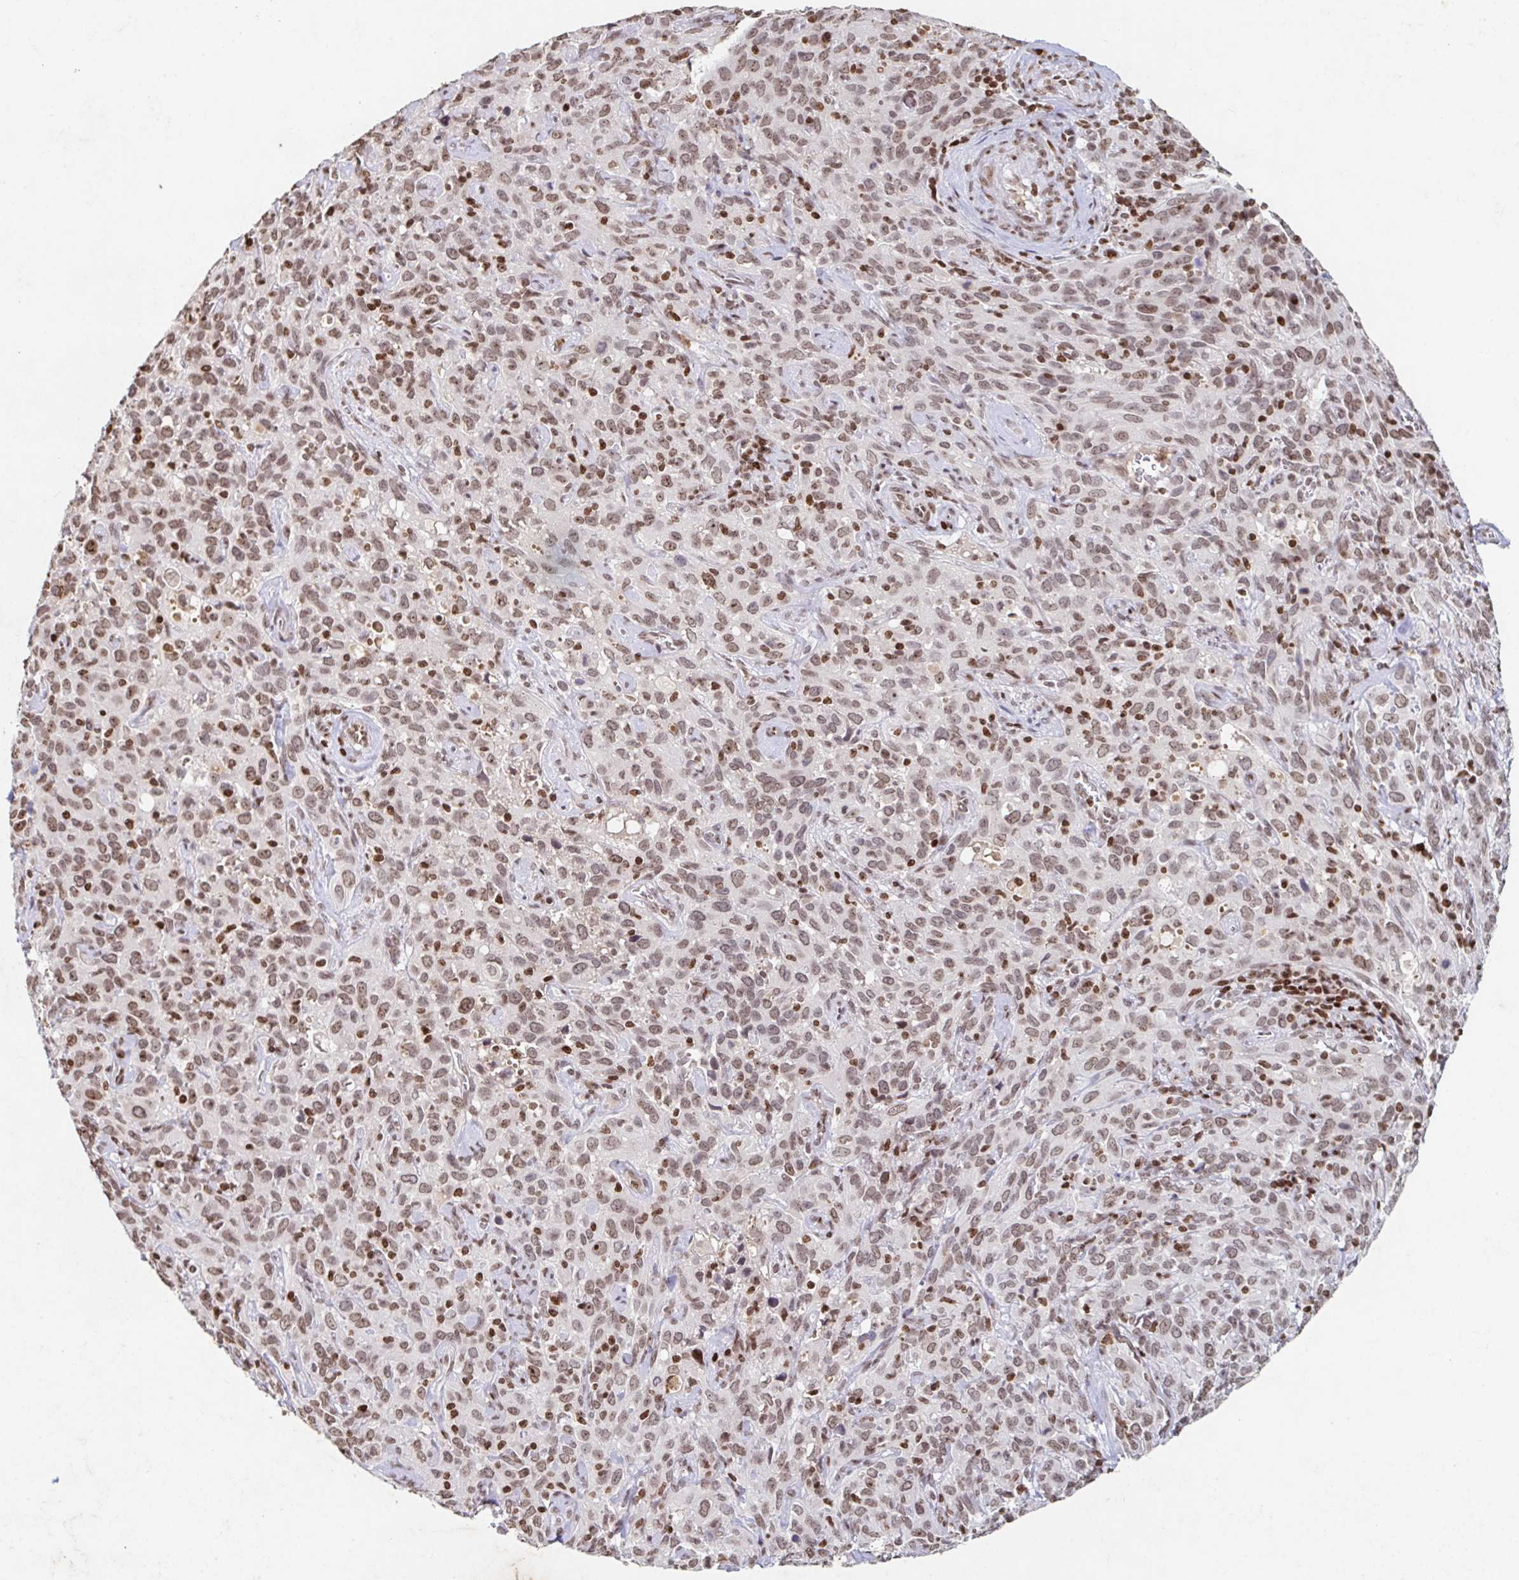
{"staining": {"intensity": "moderate", "quantity": ">75%", "location": "nuclear"}, "tissue": "cervical cancer", "cell_type": "Tumor cells", "image_type": "cancer", "snomed": [{"axis": "morphology", "description": "Normal tissue, NOS"}, {"axis": "morphology", "description": "Squamous cell carcinoma, NOS"}, {"axis": "topography", "description": "Cervix"}], "caption": "Human cervical squamous cell carcinoma stained with a brown dye demonstrates moderate nuclear positive expression in approximately >75% of tumor cells.", "gene": "C19orf53", "patient": {"sex": "female", "age": 51}}